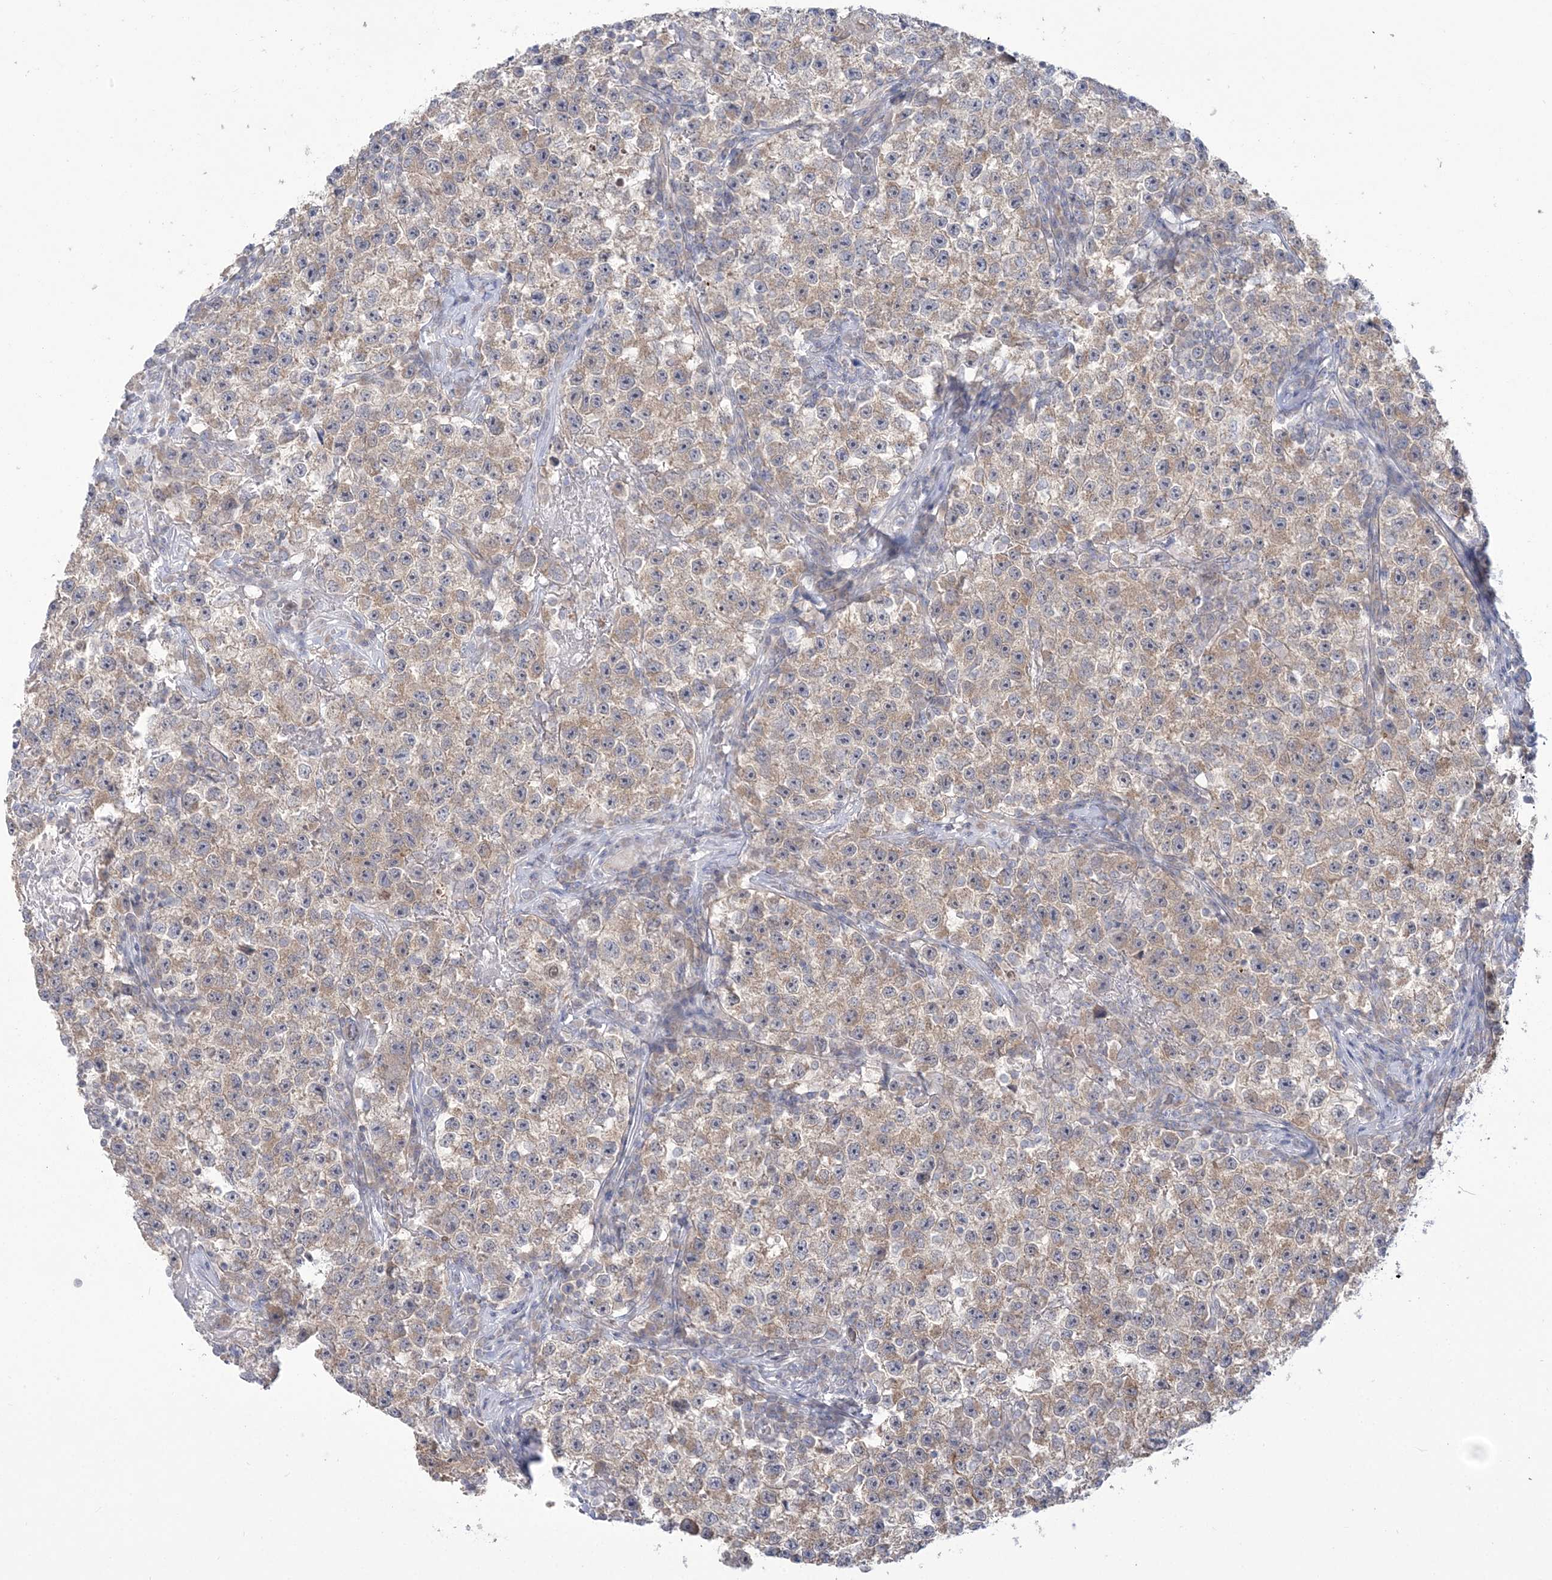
{"staining": {"intensity": "weak", "quantity": ">75%", "location": "cytoplasmic/membranous"}, "tissue": "testis cancer", "cell_type": "Tumor cells", "image_type": "cancer", "snomed": [{"axis": "morphology", "description": "Seminoma, NOS"}, {"axis": "topography", "description": "Testis"}], "caption": "IHC (DAB) staining of human seminoma (testis) exhibits weak cytoplasmic/membranous protein expression in approximately >75% of tumor cells.", "gene": "FARSB", "patient": {"sex": "male", "age": 22}}